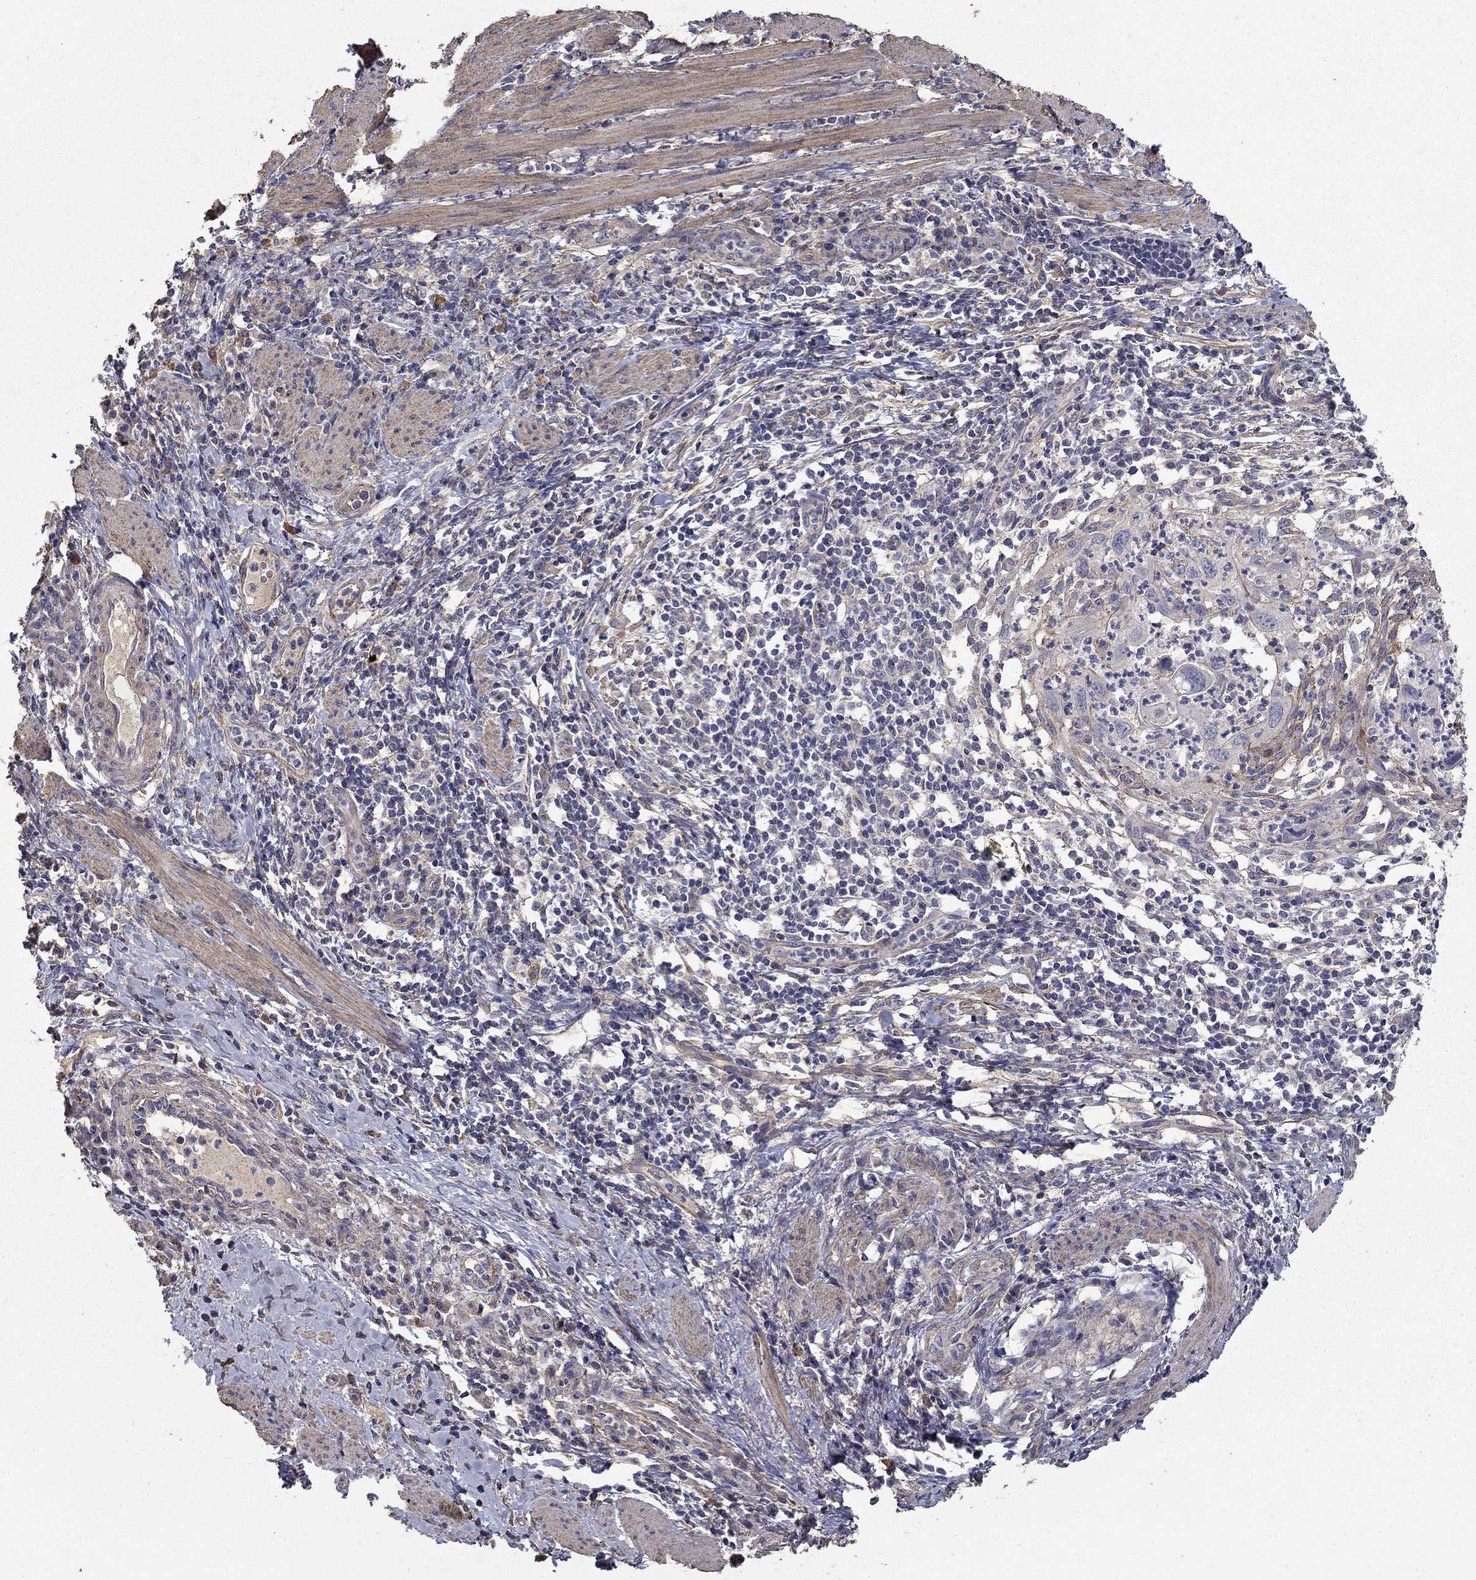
{"staining": {"intensity": "negative", "quantity": "none", "location": "none"}, "tissue": "cervical cancer", "cell_type": "Tumor cells", "image_type": "cancer", "snomed": [{"axis": "morphology", "description": "Squamous cell carcinoma, NOS"}, {"axis": "topography", "description": "Cervix"}], "caption": "This is an immunohistochemistry (IHC) micrograph of human cervical cancer (squamous cell carcinoma). There is no staining in tumor cells.", "gene": "MPP2", "patient": {"sex": "female", "age": 26}}